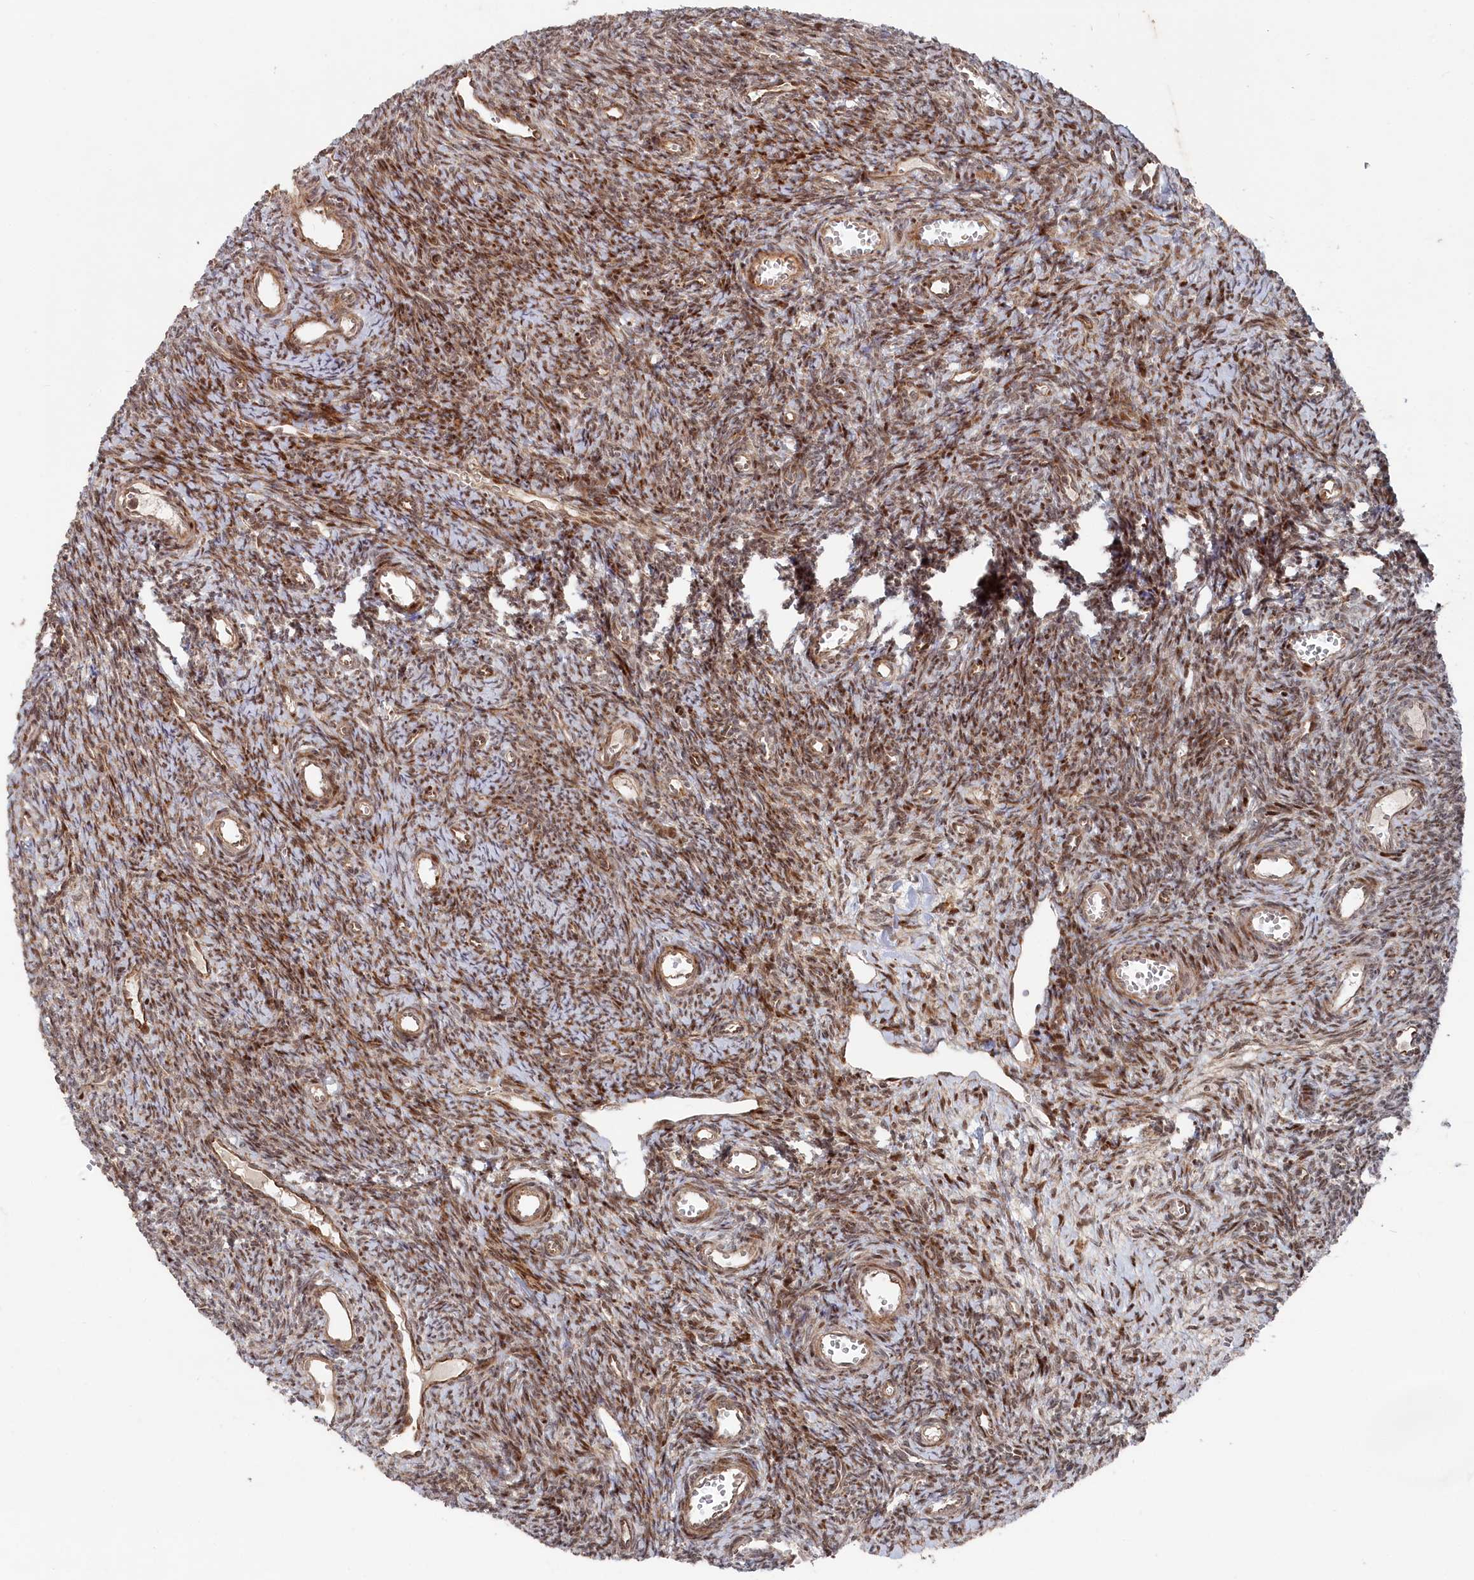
{"staining": {"intensity": "moderate", "quantity": ">75%", "location": "nuclear"}, "tissue": "ovary", "cell_type": "Ovarian stroma cells", "image_type": "normal", "snomed": [{"axis": "morphology", "description": "Normal tissue, NOS"}, {"axis": "topography", "description": "Ovary"}], "caption": "Ovary stained for a protein demonstrates moderate nuclear positivity in ovarian stroma cells. (Brightfield microscopy of DAB IHC at high magnification).", "gene": "POLR3A", "patient": {"sex": "female", "age": 39}}